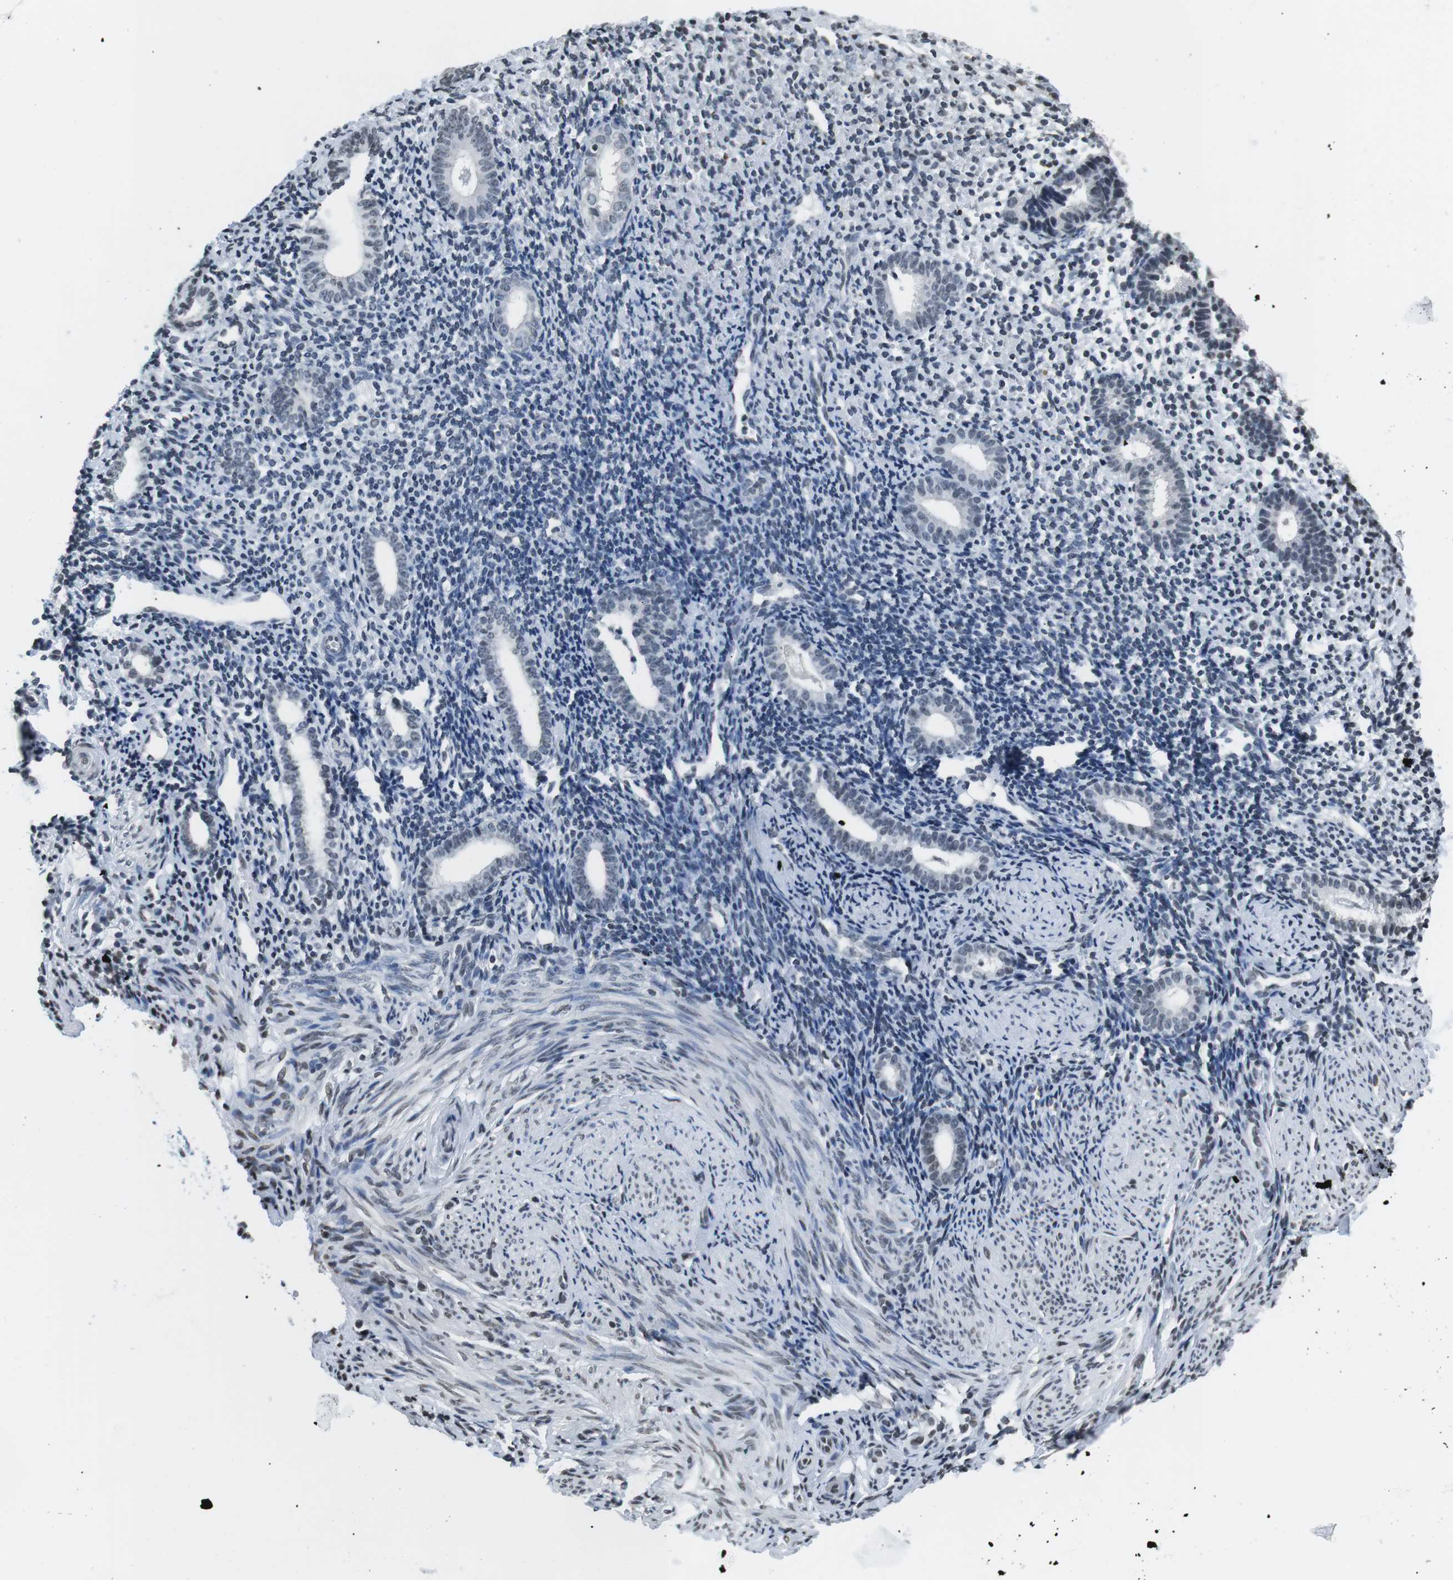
{"staining": {"intensity": "negative", "quantity": "none", "location": "none"}, "tissue": "endometrium", "cell_type": "Cells in endometrial stroma", "image_type": "normal", "snomed": [{"axis": "morphology", "description": "Normal tissue, NOS"}, {"axis": "topography", "description": "Endometrium"}], "caption": "Cells in endometrial stroma are negative for brown protein staining in normal endometrium. (IHC, brightfield microscopy, high magnification).", "gene": "E2F2", "patient": {"sex": "female", "age": 50}}